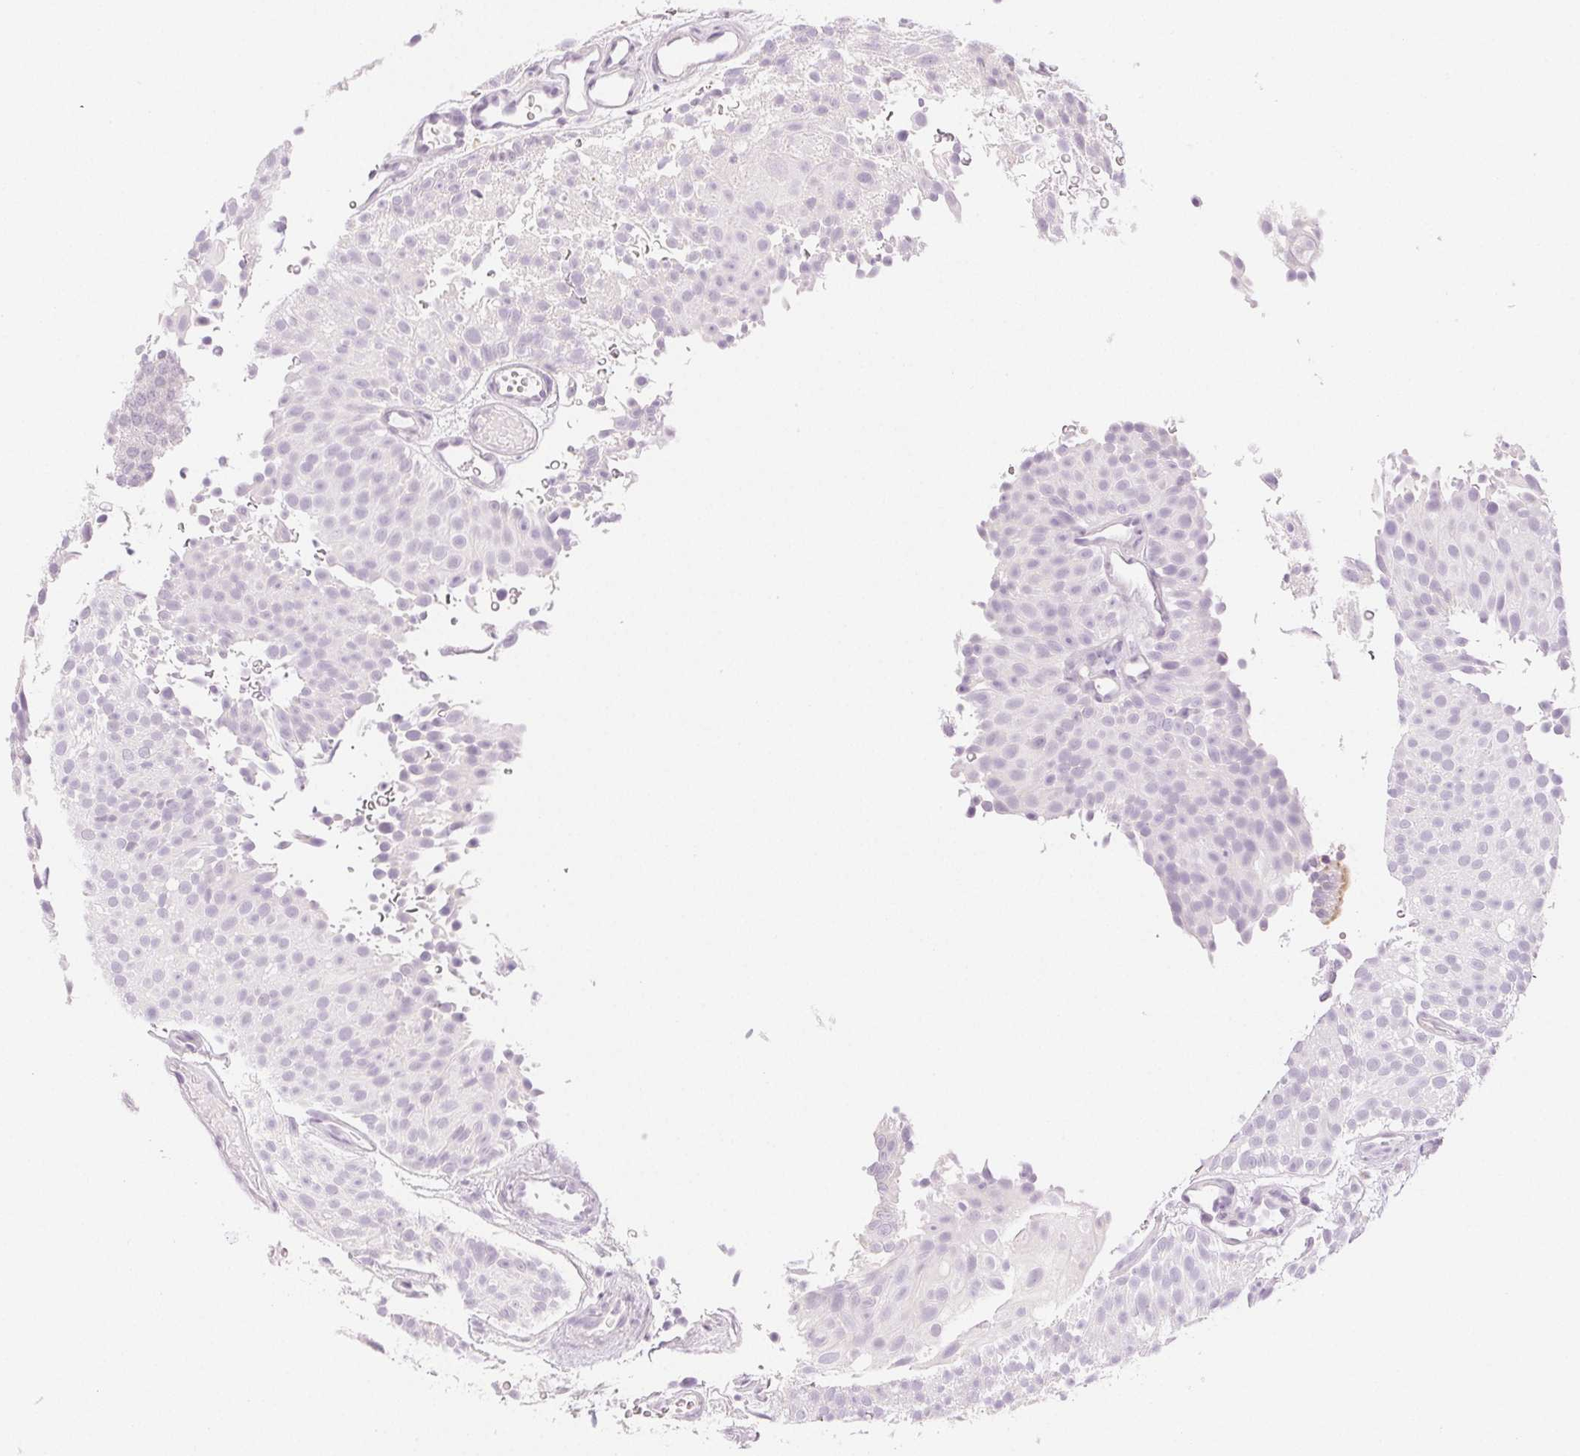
{"staining": {"intensity": "negative", "quantity": "none", "location": "none"}, "tissue": "urothelial cancer", "cell_type": "Tumor cells", "image_type": "cancer", "snomed": [{"axis": "morphology", "description": "Urothelial carcinoma, Low grade"}, {"axis": "topography", "description": "Urinary bladder"}], "caption": "This is an IHC micrograph of low-grade urothelial carcinoma. There is no expression in tumor cells.", "gene": "SLC5A2", "patient": {"sex": "male", "age": 78}}